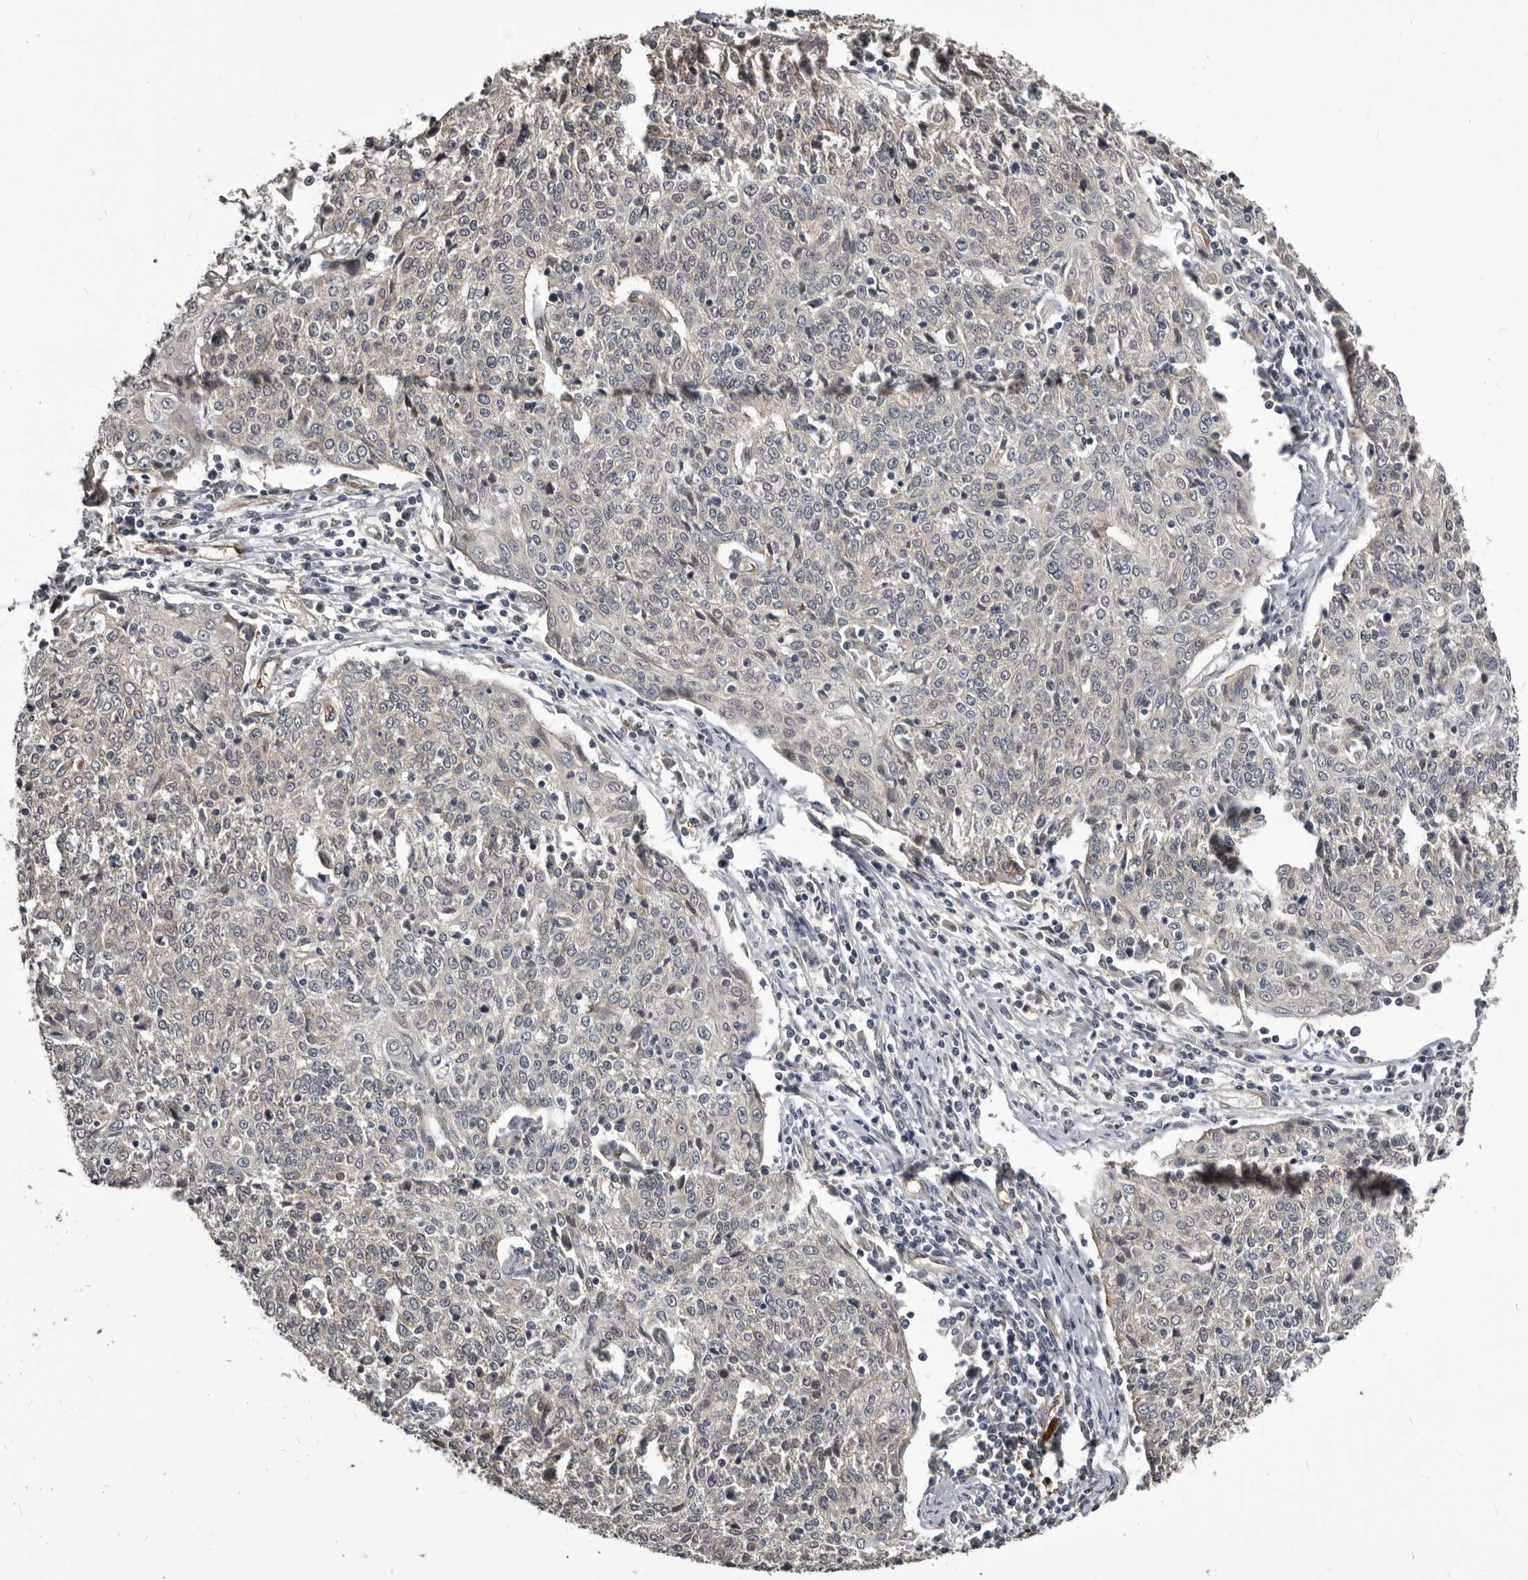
{"staining": {"intensity": "weak", "quantity": "<25%", "location": "cytoplasmic/membranous"}, "tissue": "cervical cancer", "cell_type": "Tumor cells", "image_type": "cancer", "snomed": [{"axis": "morphology", "description": "Squamous cell carcinoma, NOS"}, {"axis": "topography", "description": "Cervix"}], "caption": "IHC photomicrograph of neoplastic tissue: human cervical cancer (squamous cell carcinoma) stained with DAB (3,3'-diaminobenzidine) exhibits no significant protein staining in tumor cells. (DAB (3,3'-diaminobenzidine) immunohistochemistry (IHC), high magnification).", "gene": "ADAMTS20", "patient": {"sex": "female", "age": 48}}